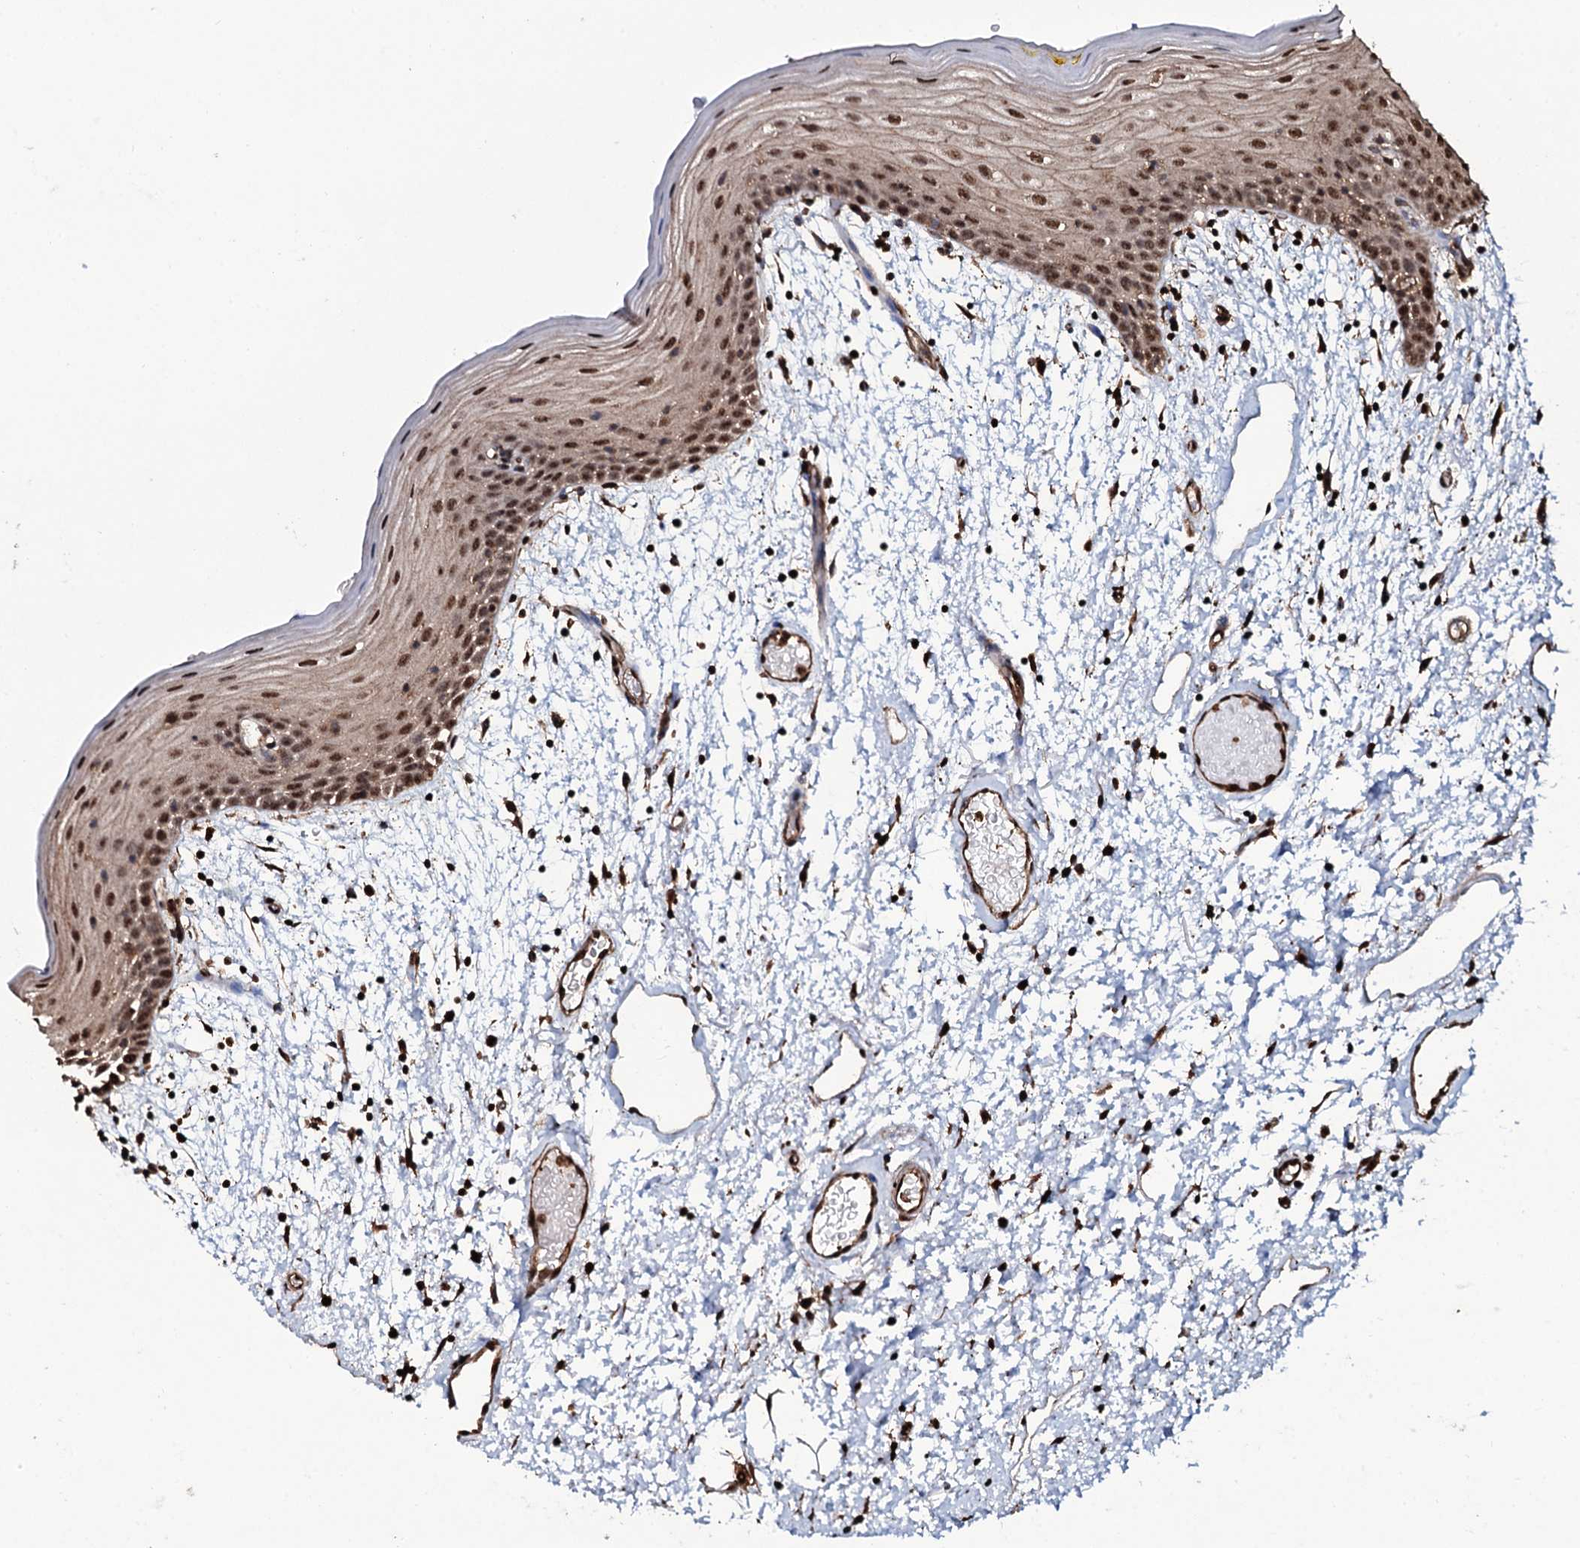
{"staining": {"intensity": "moderate", "quantity": "25%-75%", "location": "nuclear"}, "tissue": "oral mucosa", "cell_type": "Squamous epithelial cells", "image_type": "normal", "snomed": [{"axis": "morphology", "description": "Normal tissue, NOS"}, {"axis": "topography", "description": "Skeletal muscle"}, {"axis": "topography", "description": "Oral tissue"}, {"axis": "topography", "description": "Salivary gland"}, {"axis": "topography", "description": "Peripheral nerve tissue"}], "caption": "Squamous epithelial cells exhibit medium levels of moderate nuclear positivity in approximately 25%-75% of cells in benign oral mucosa. (Stains: DAB in brown, nuclei in blue, Microscopy: brightfield microscopy at high magnification).", "gene": "COG6", "patient": {"sex": "male", "age": 54}}